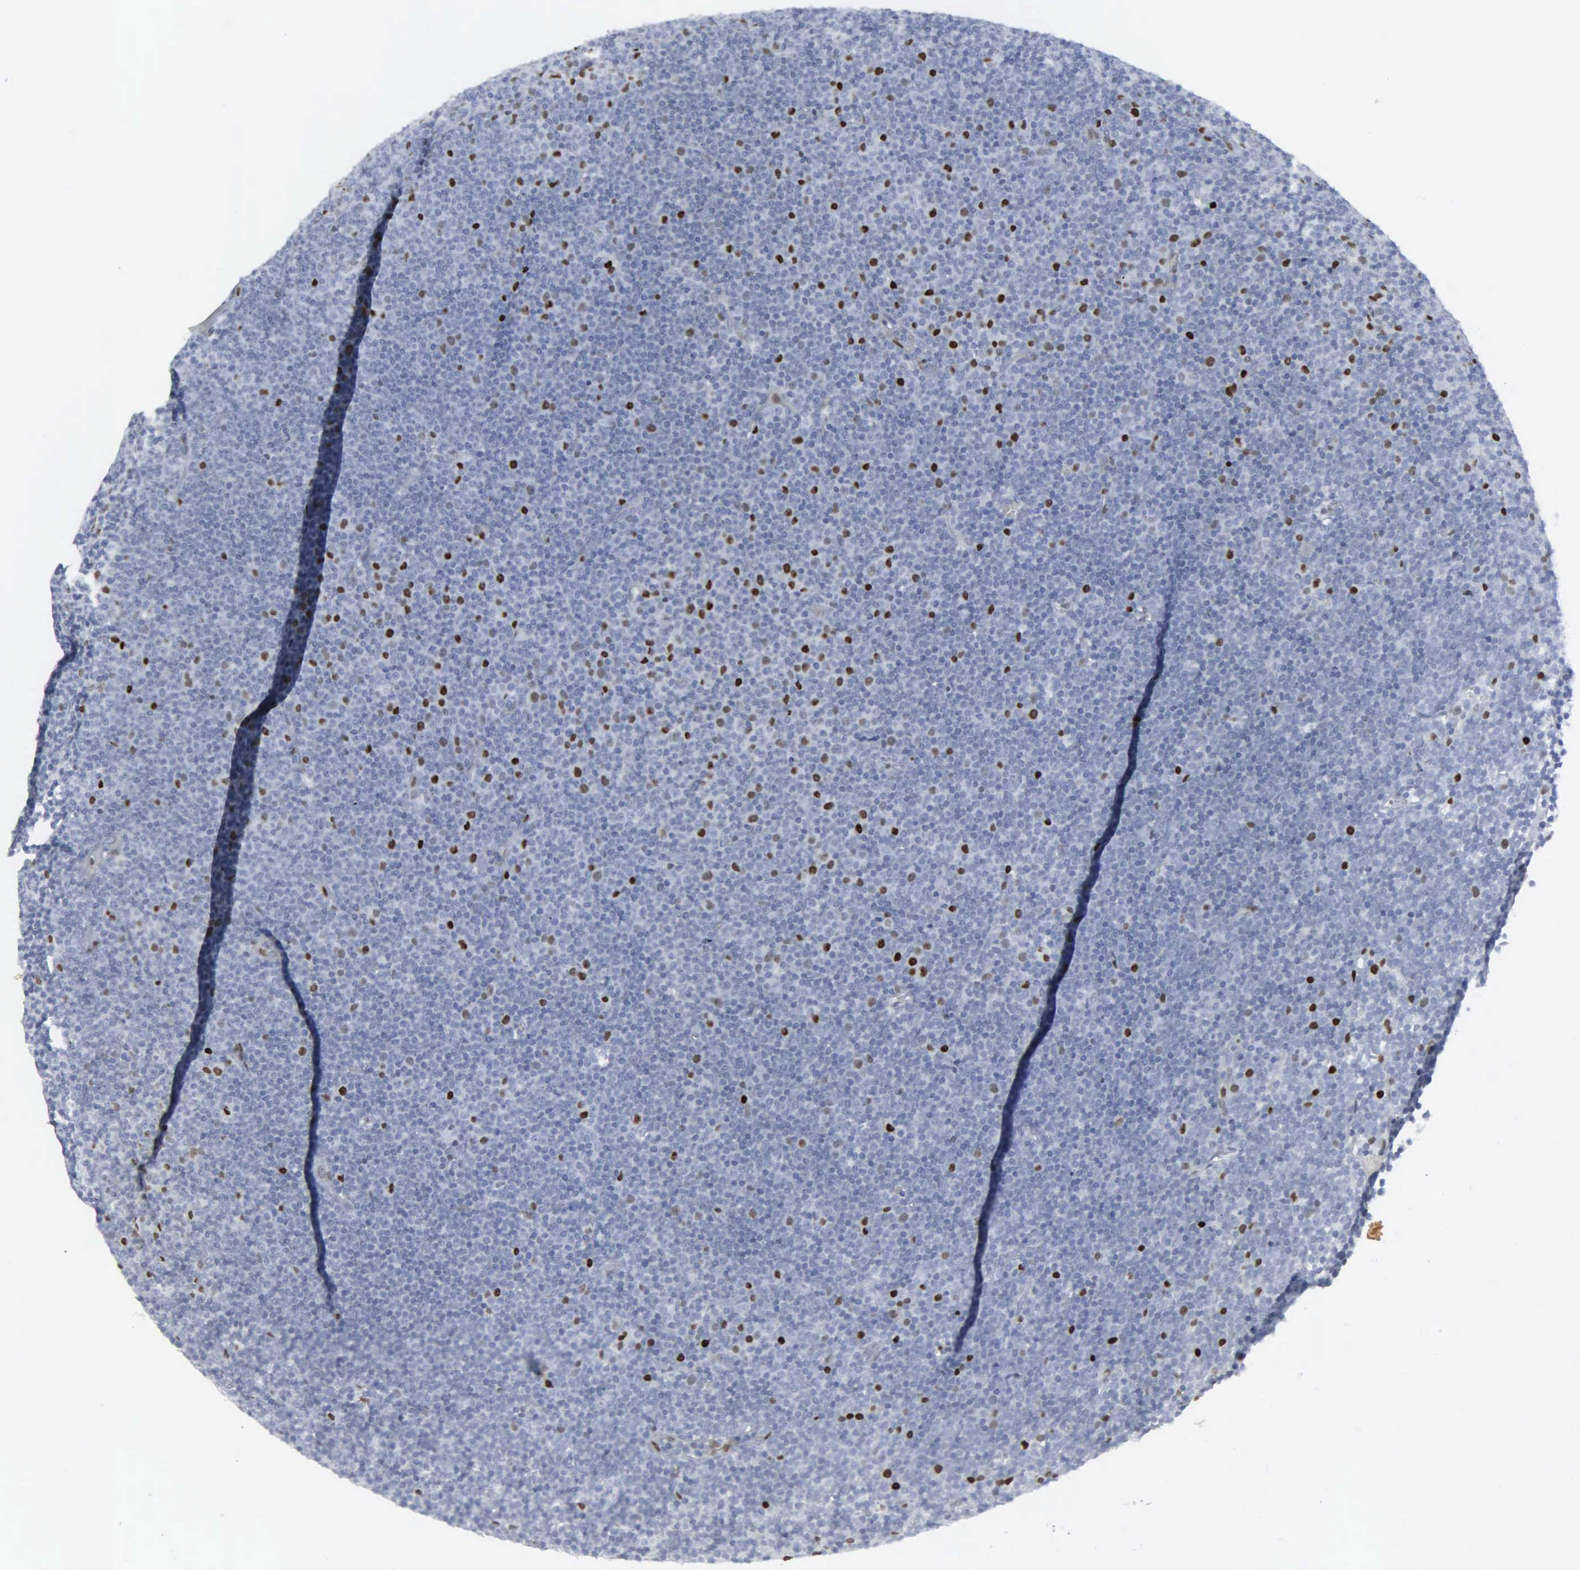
{"staining": {"intensity": "negative", "quantity": "none", "location": "none"}, "tissue": "lymphoma", "cell_type": "Tumor cells", "image_type": "cancer", "snomed": [{"axis": "morphology", "description": "Malignant lymphoma, non-Hodgkin's type, Low grade"}, {"axis": "topography", "description": "Lymph node"}], "caption": "Immunohistochemical staining of human malignant lymphoma, non-Hodgkin's type (low-grade) displays no significant positivity in tumor cells. Brightfield microscopy of immunohistochemistry stained with DAB (3,3'-diaminobenzidine) (brown) and hematoxylin (blue), captured at high magnification.", "gene": "CCND3", "patient": {"sex": "male", "age": 57}}